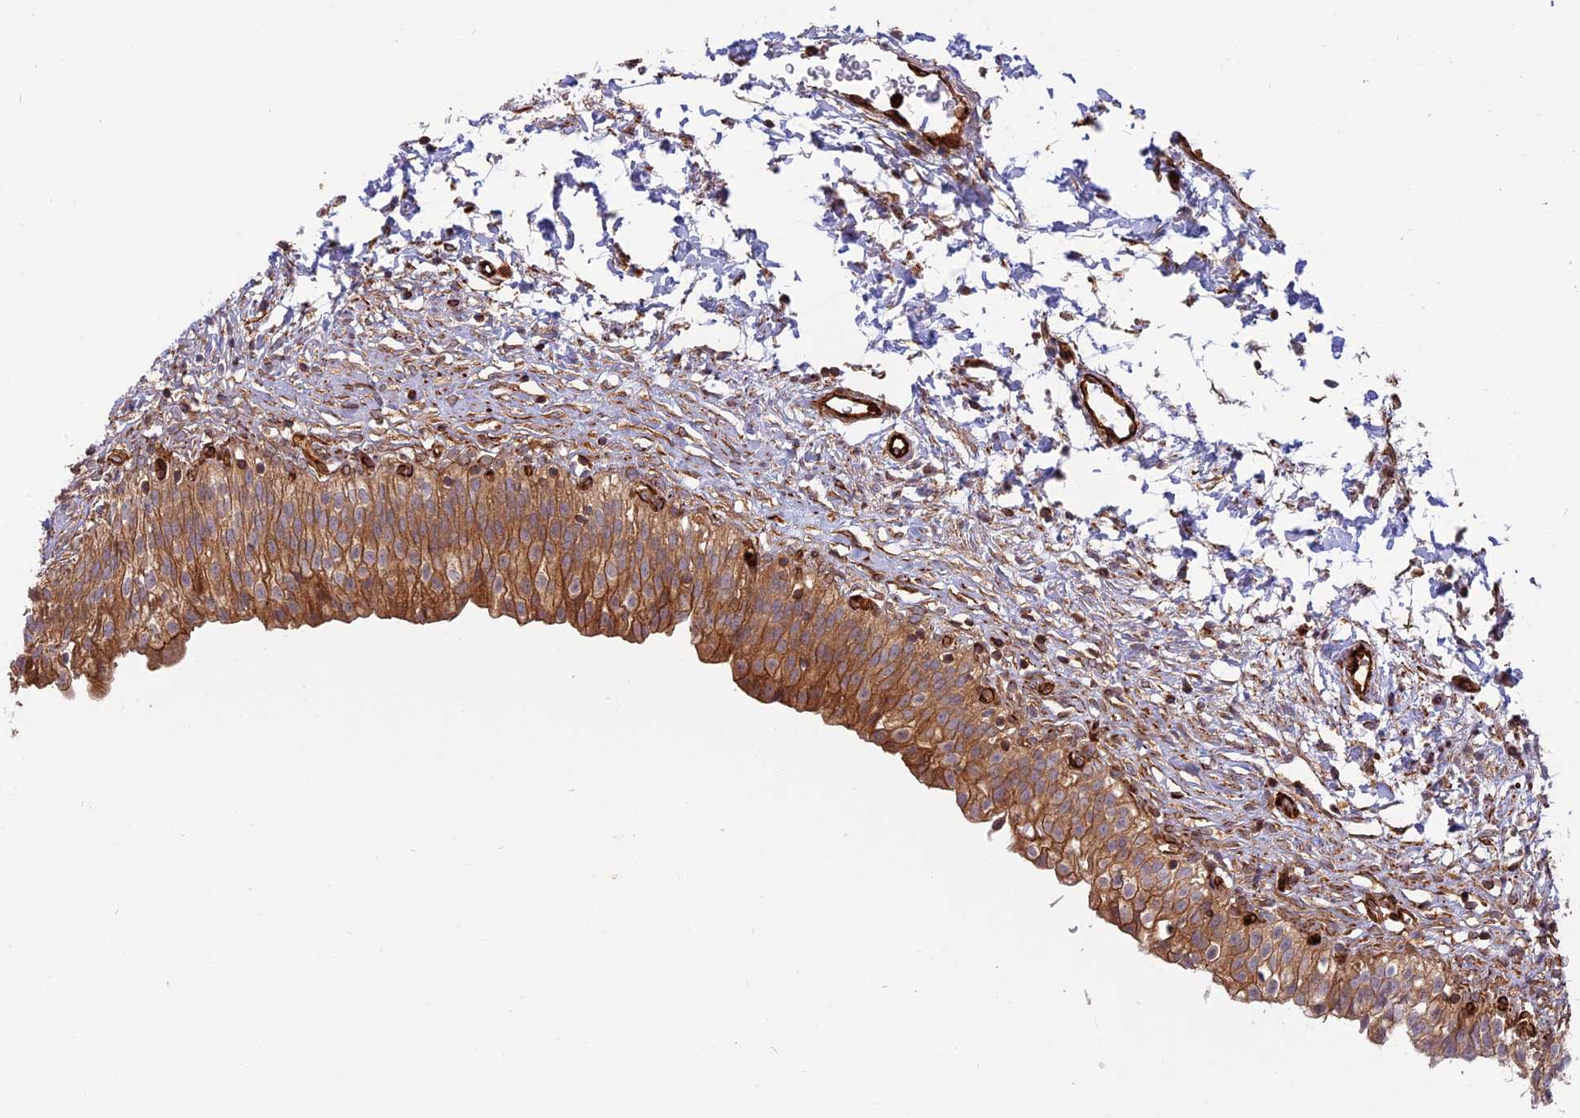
{"staining": {"intensity": "strong", "quantity": ">75%", "location": "cytoplasmic/membranous"}, "tissue": "urinary bladder", "cell_type": "Urothelial cells", "image_type": "normal", "snomed": [{"axis": "morphology", "description": "Normal tissue, NOS"}, {"axis": "topography", "description": "Urinary bladder"}], "caption": "Immunohistochemical staining of benign human urinary bladder displays high levels of strong cytoplasmic/membranous expression in approximately >75% of urothelial cells.", "gene": "PHLDB3", "patient": {"sex": "male", "age": 55}}